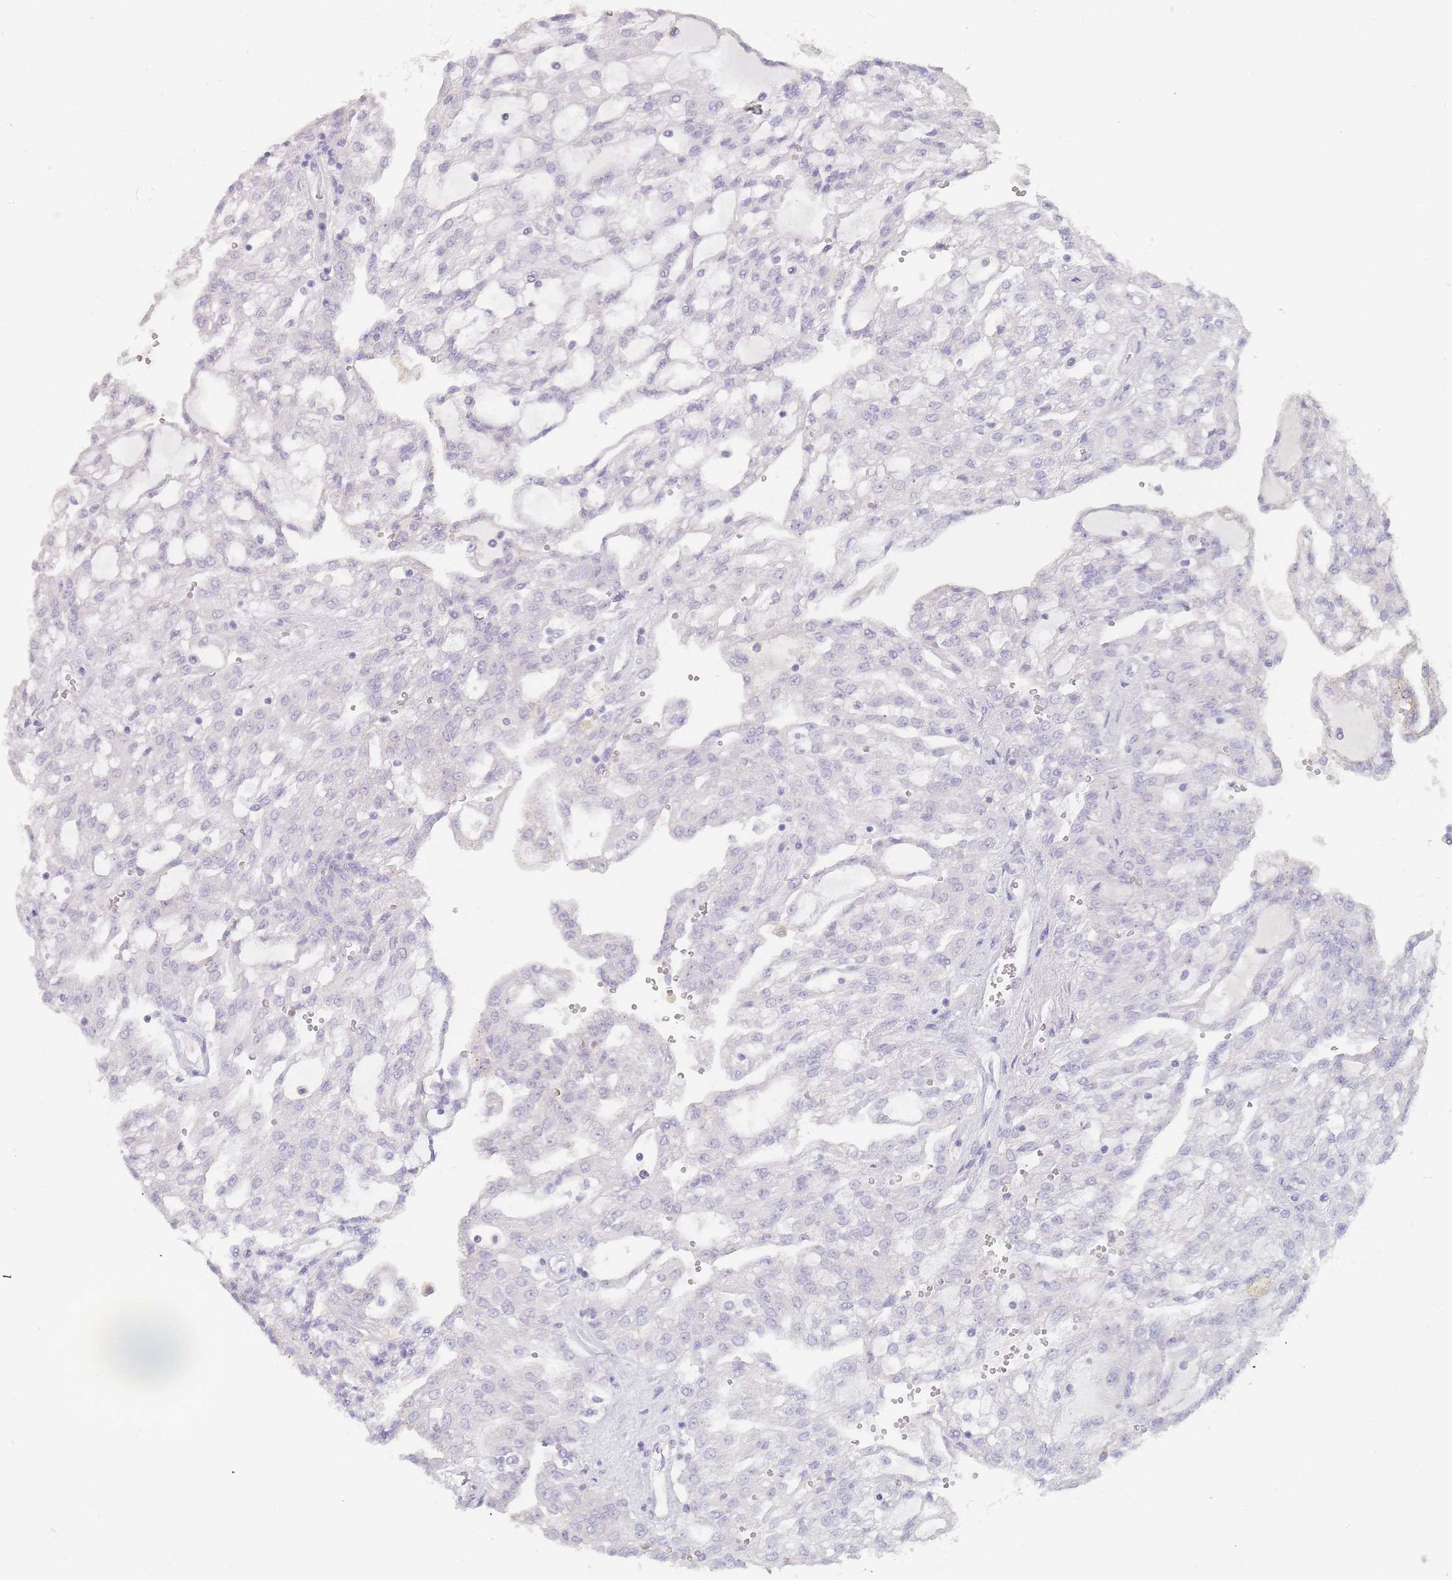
{"staining": {"intensity": "negative", "quantity": "none", "location": "none"}, "tissue": "renal cancer", "cell_type": "Tumor cells", "image_type": "cancer", "snomed": [{"axis": "morphology", "description": "Adenocarcinoma, NOS"}, {"axis": "topography", "description": "Kidney"}], "caption": "Immunohistochemistry (IHC) of human renal cancer exhibits no expression in tumor cells.", "gene": "PRG4", "patient": {"sex": "male", "age": 63}}